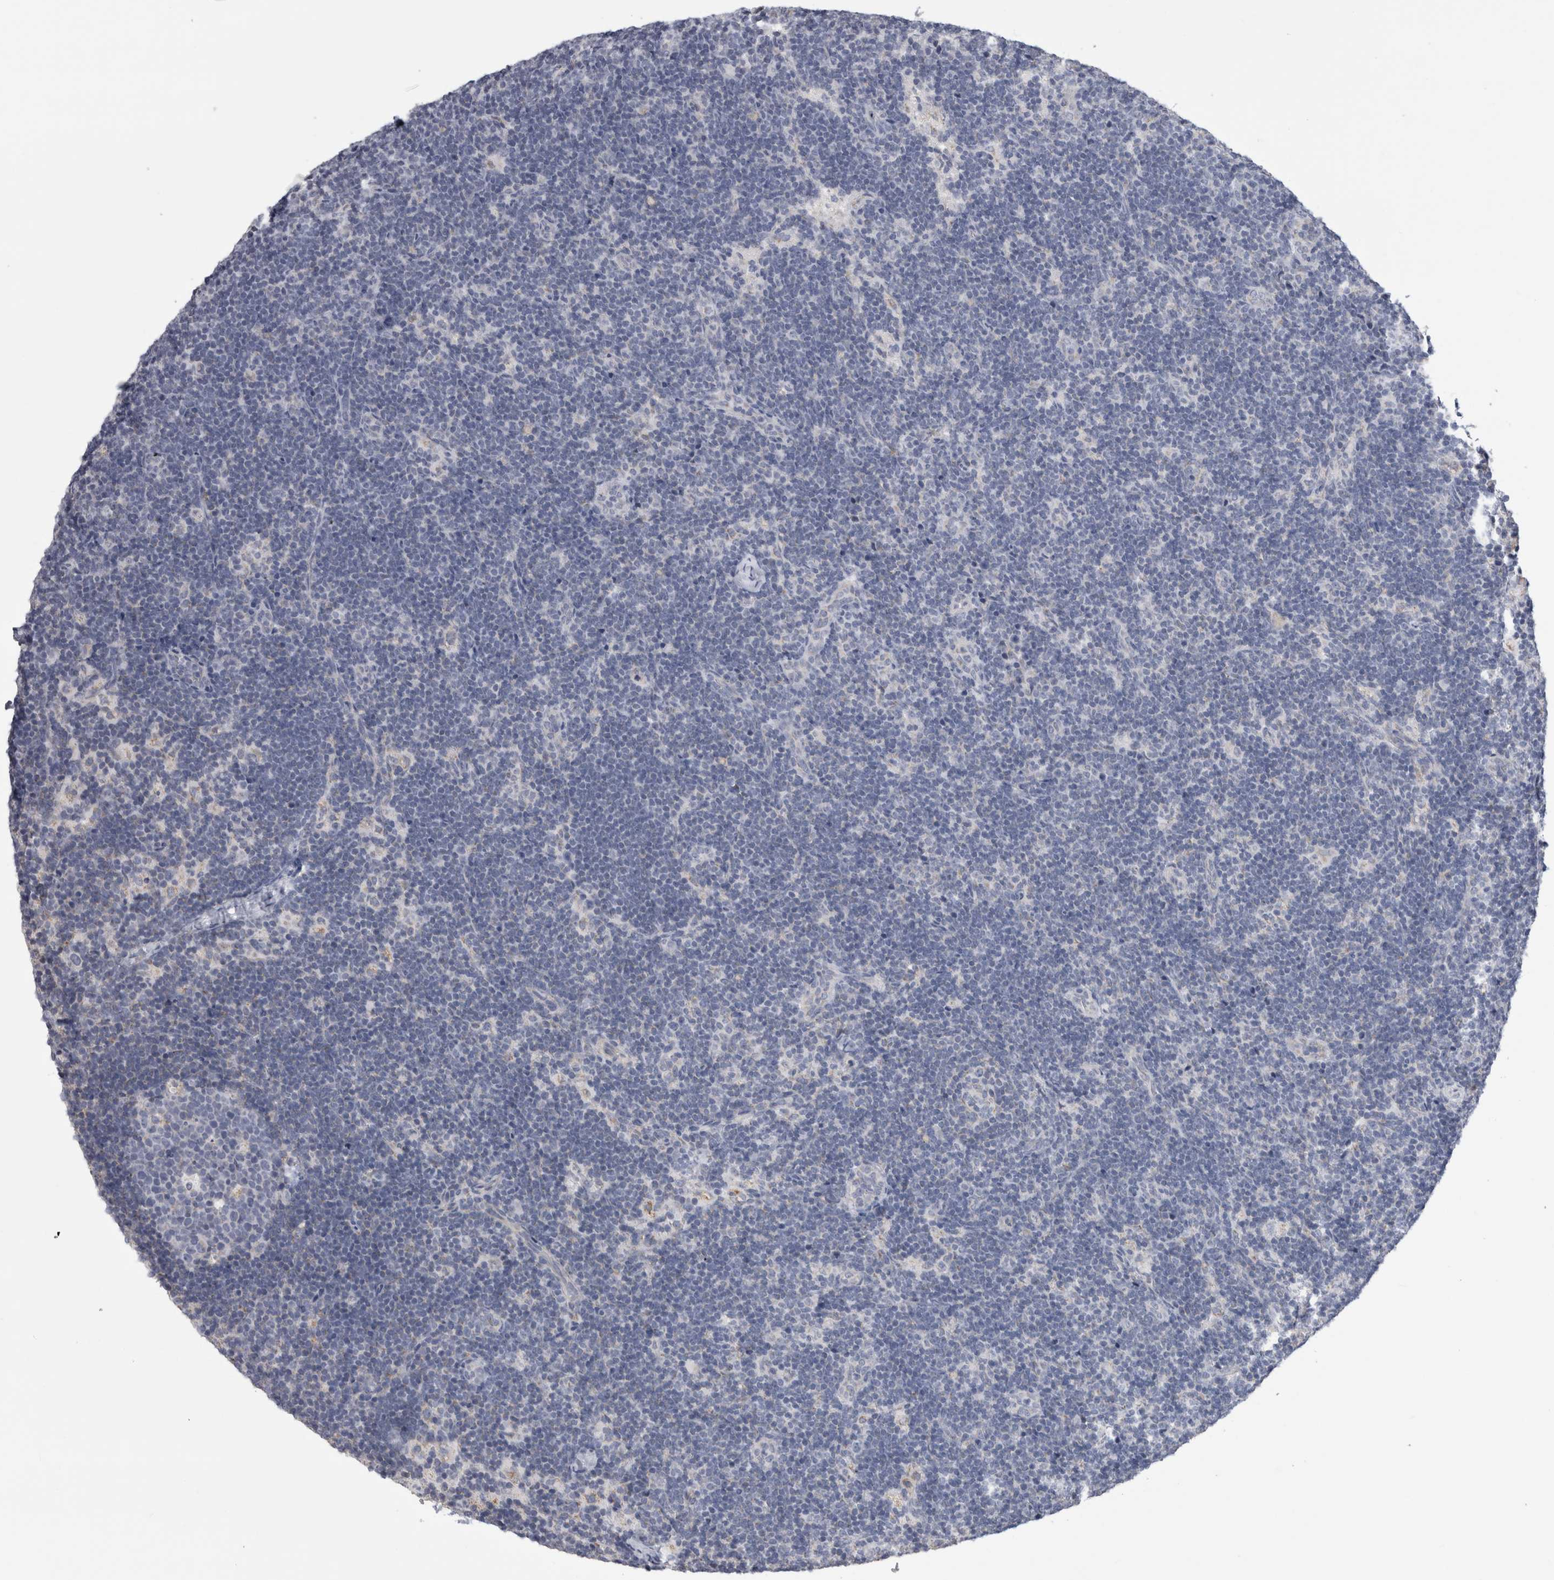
{"staining": {"intensity": "negative", "quantity": "none", "location": "none"}, "tissue": "lymph node", "cell_type": "Germinal center cells", "image_type": "normal", "snomed": [{"axis": "morphology", "description": "Normal tissue, NOS"}, {"axis": "topography", "description": "Lymph node"}], "caption": "IHC of benign human lymph node reveals no staining in germinal center cells.", "gene": "DHRS4", "patient": {"sex": "female", "age": 22}}